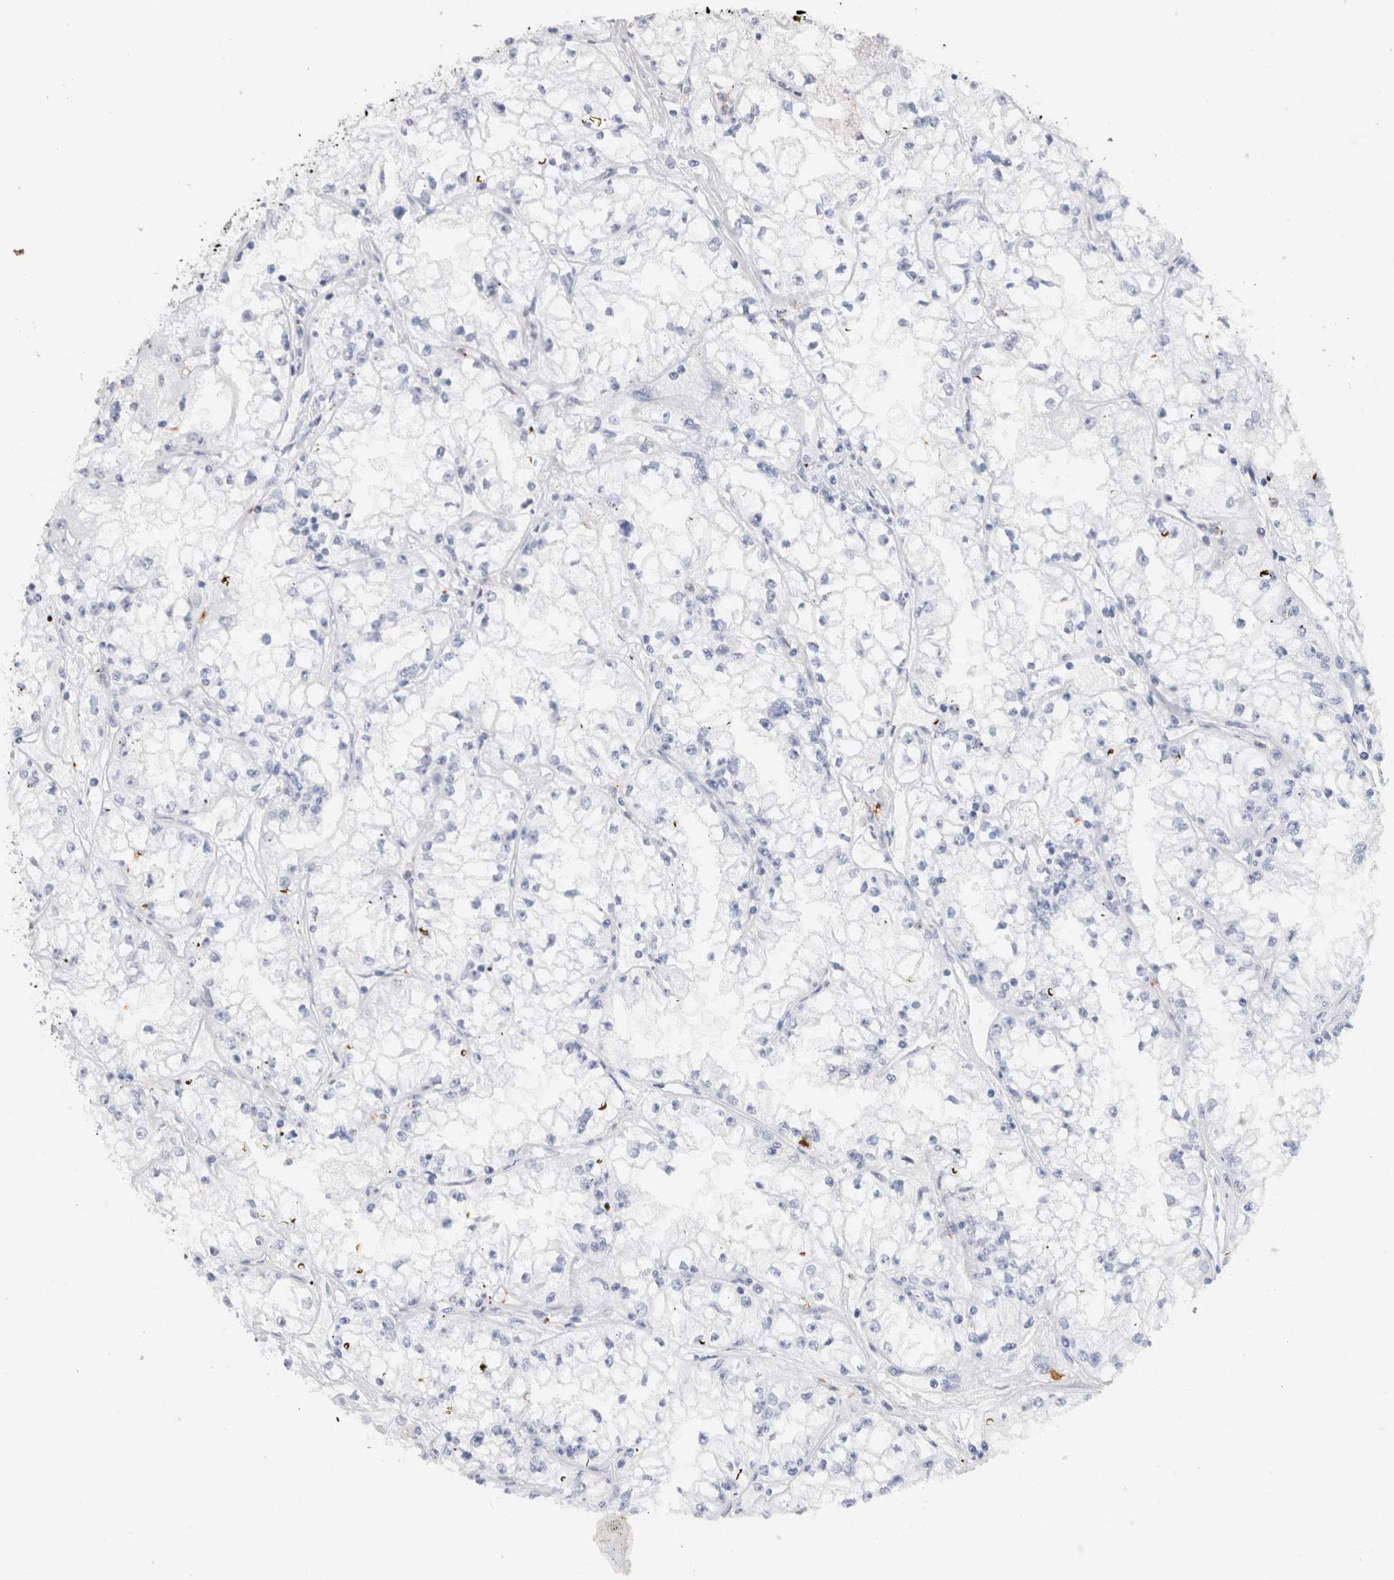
{"staining": {"intensity": "negative", "quantity": "none", "location": "none"}, "tissue": "renal cancer", "cell_type": "Tumor cells", "image_type": "cancer", "snomed": [{"axis": "morphology", "description": "Adenocarcinoma, NOS"}, {"axis": "topography", "description": "Kidney"}], "caption": "Human renal cancer stained for a protein using immunohistochemistry exhibits no positivity in tumor cells.", "gene": "SLC10A5", "patient": {"sex": "male", "age": 56}}